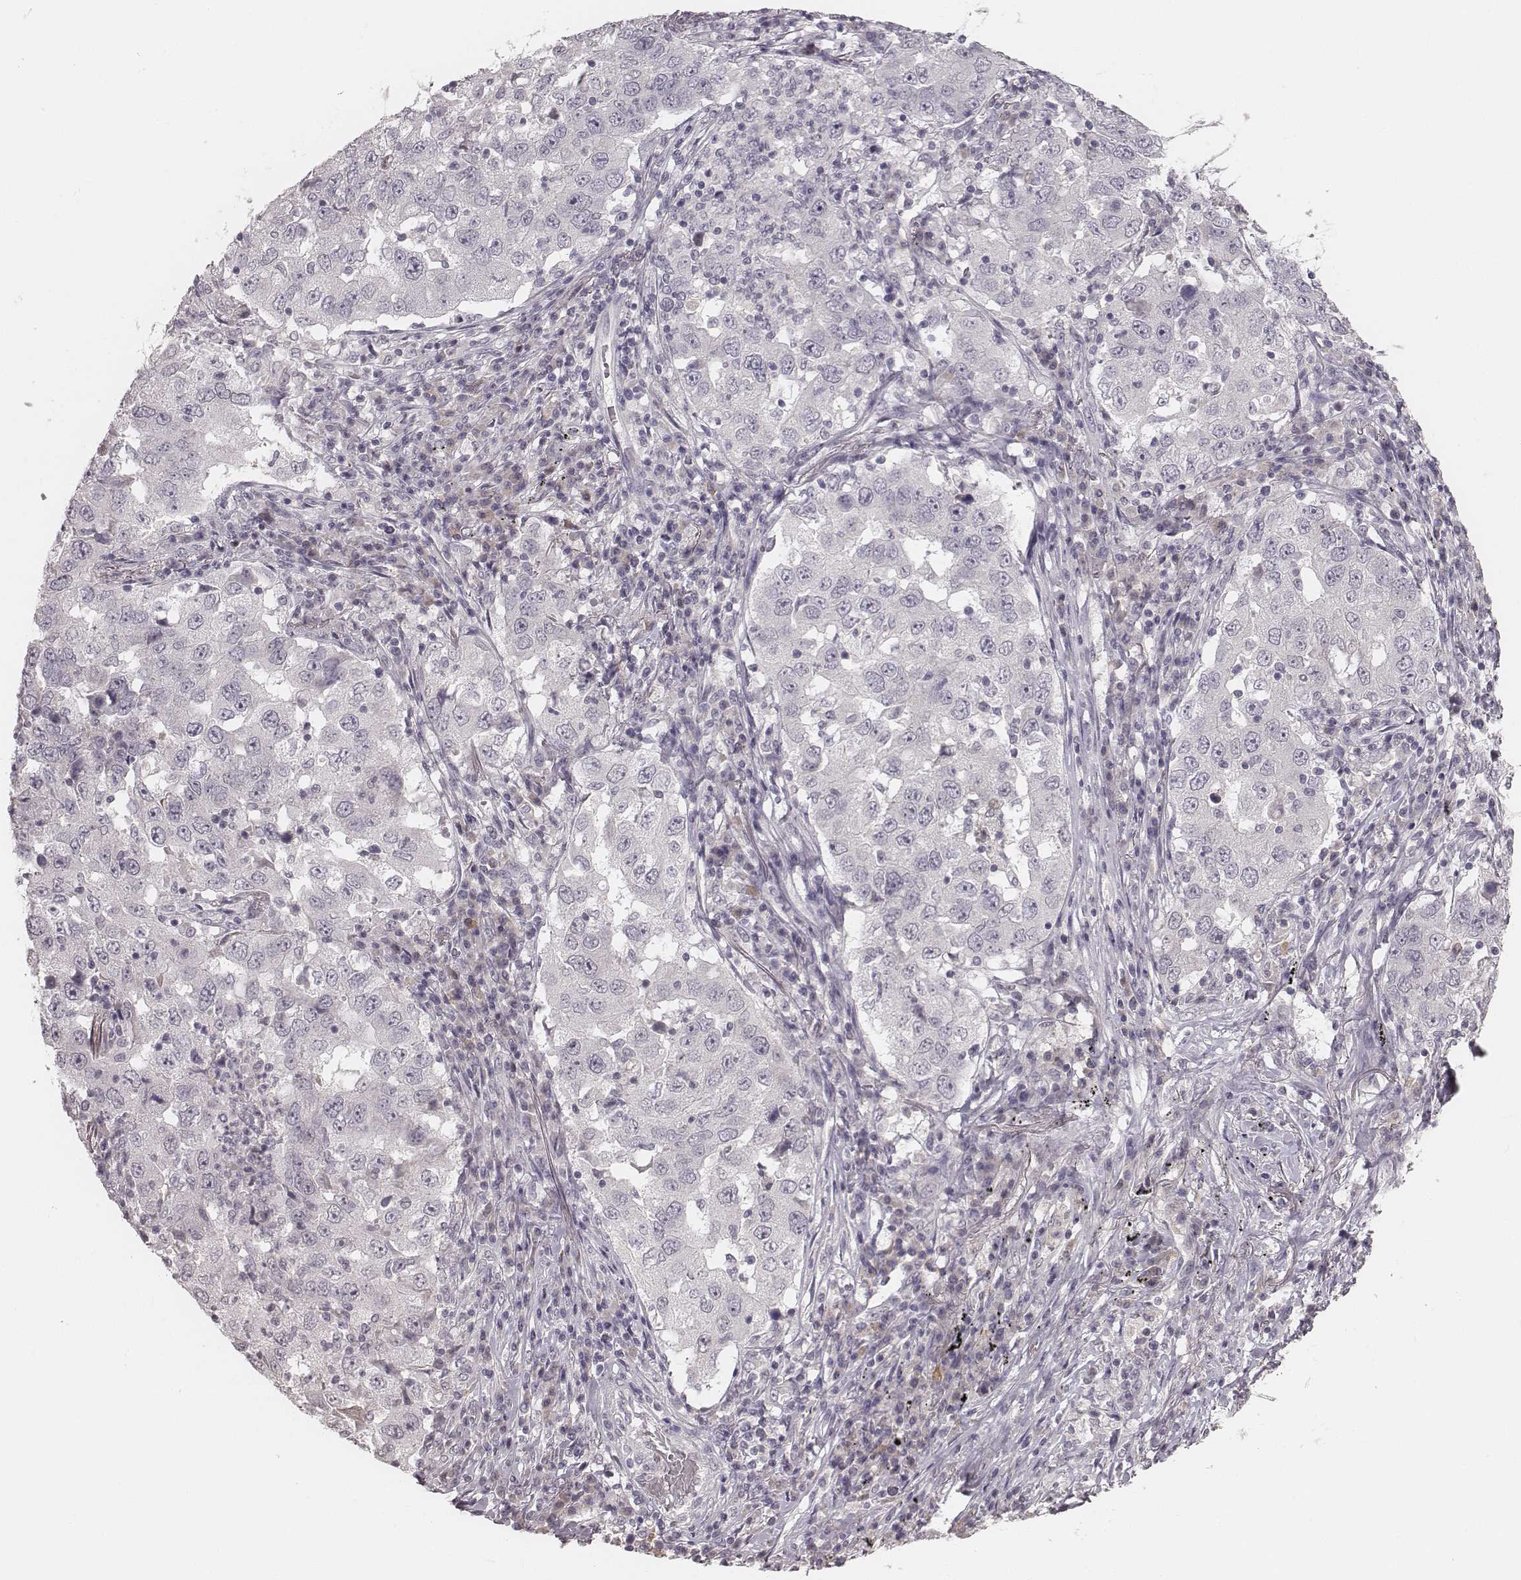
{"staining": {"intensity": "negative", "quantity": "none", "location": "none"}, "tissue": "lung cancer", "cell_type": "Tumor cells", "image_type": "cancer", "snomed": [{"axis": "morphology", "description": "Adenocarcinoma, NOS"}, {"axis": "topography", "description": "Lung"}], "caption": "The histopathology image demonstrates no staining of tumor cells in lung cancer.", "gene": "LY6K", "patient": {"sex": "male", "age": 73}}